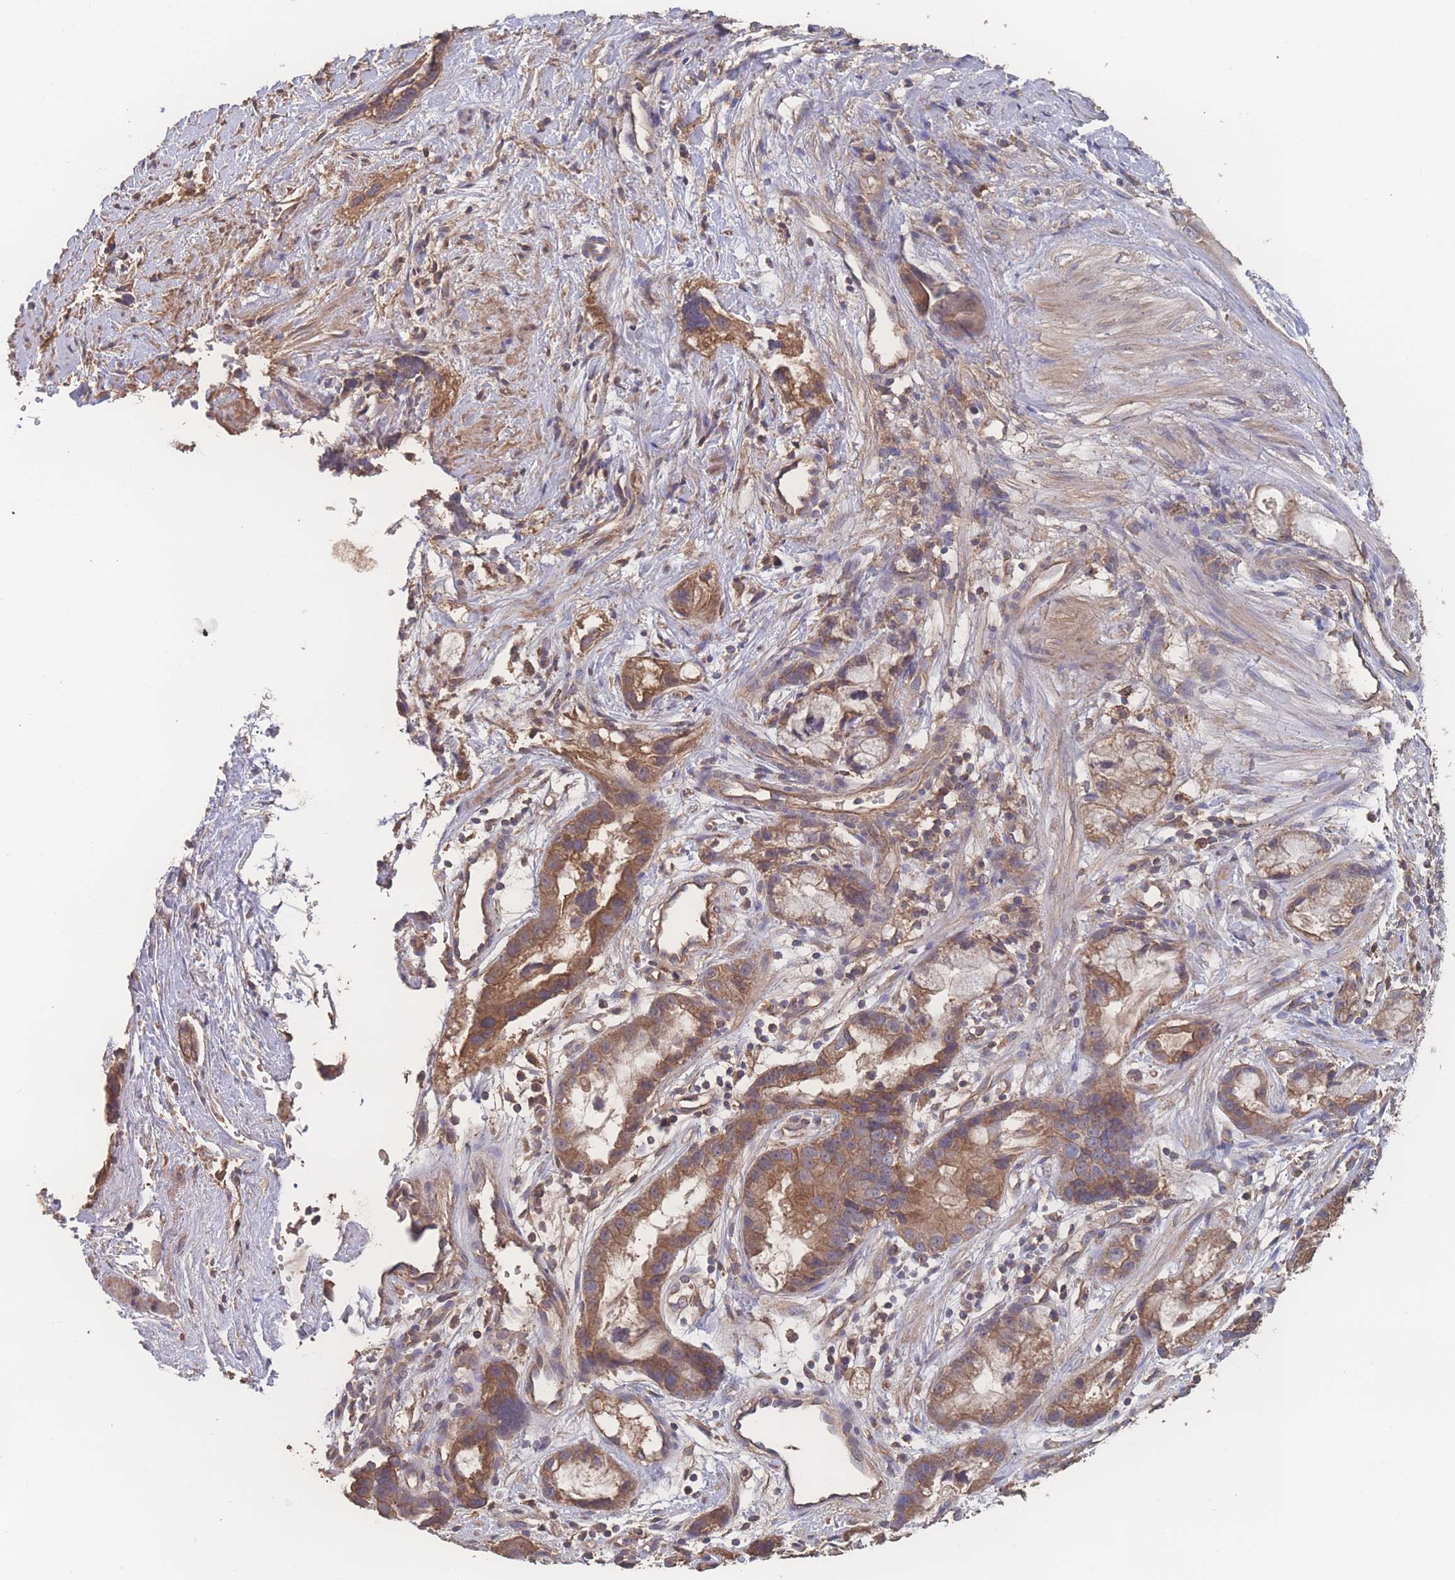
{"staining": {"intensity": "moderate", "quantity": ">75%", "location": "cytoplasmic/membranous"}, "tissue": "stomach cancer", "cell_type": "Tumor cells", "image_type": "cancer", "snomed": [{"axis": "morphology", "description": "Adenocarcinoma, NOS"}, {"axis": "topography", "description": "Stomach"}], "caption": "Human adenocarcinoma (stomach) stained with a protein marker demonstrates moderate staining in tumor cells.", "gene": "ATXN10", "patient": {"sex": "male", "age": 55}}